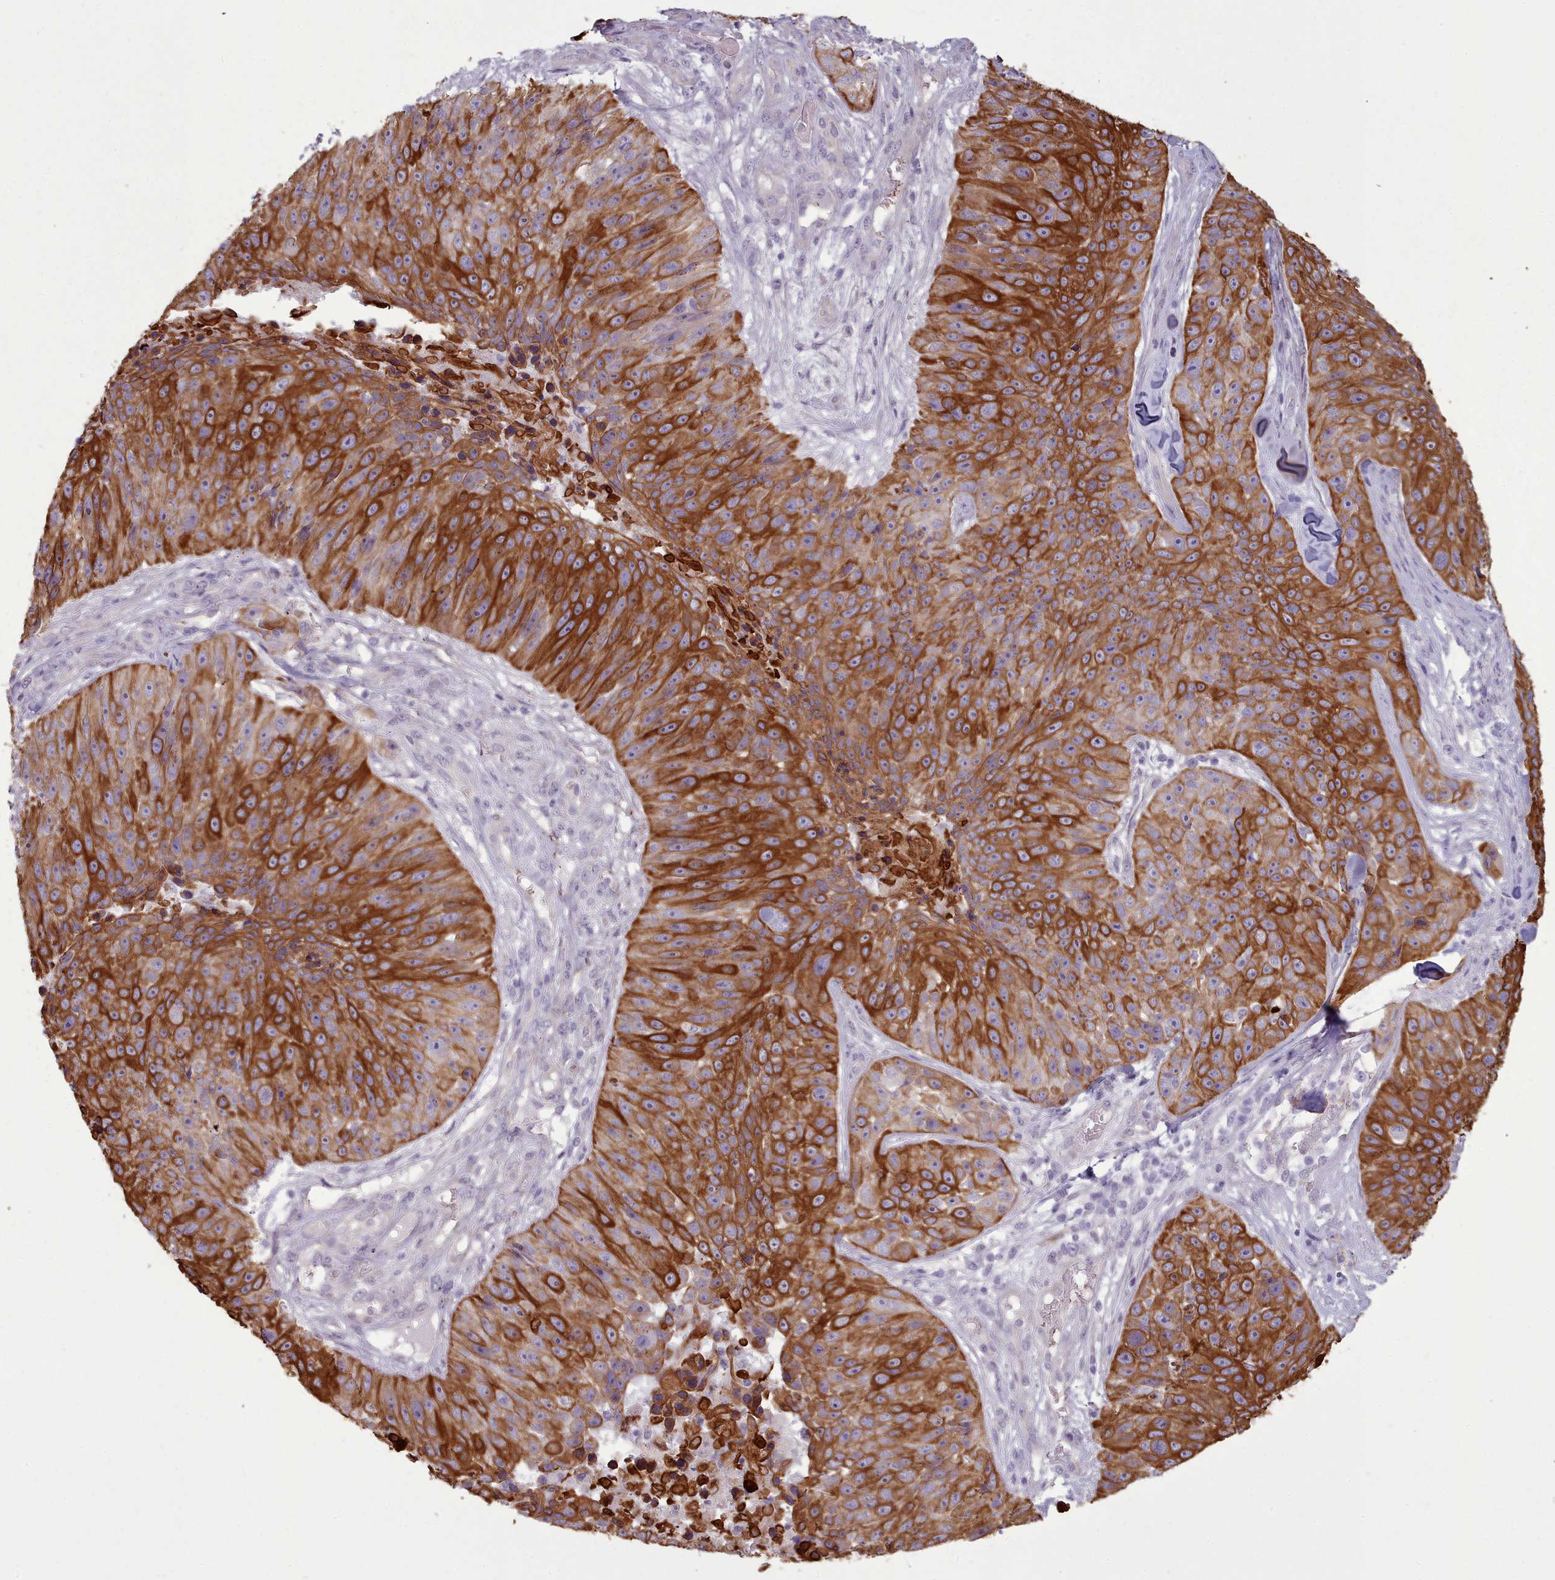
{"staining": {"intensity": "strong", "quantity": ">75%", "location": "cytoplasmic/membranous"}, "tissue": "skin cancer", "cell_type": "Tumor cells", "image_type": "cancer", "snomed": [{"axis": "morphology", "description": "Squamous cell carcinoma, NOS"}, {"axis": "topography", "description": "Skin"}], "caption": "IHC of skin cancer (squamous cell carcinoma) shows high levels of strong cytoplasmic/membranous positivity in about >75% of tumor cells.", "gene": "PLD4", "patient": {"sex": "female", "age": 87}}